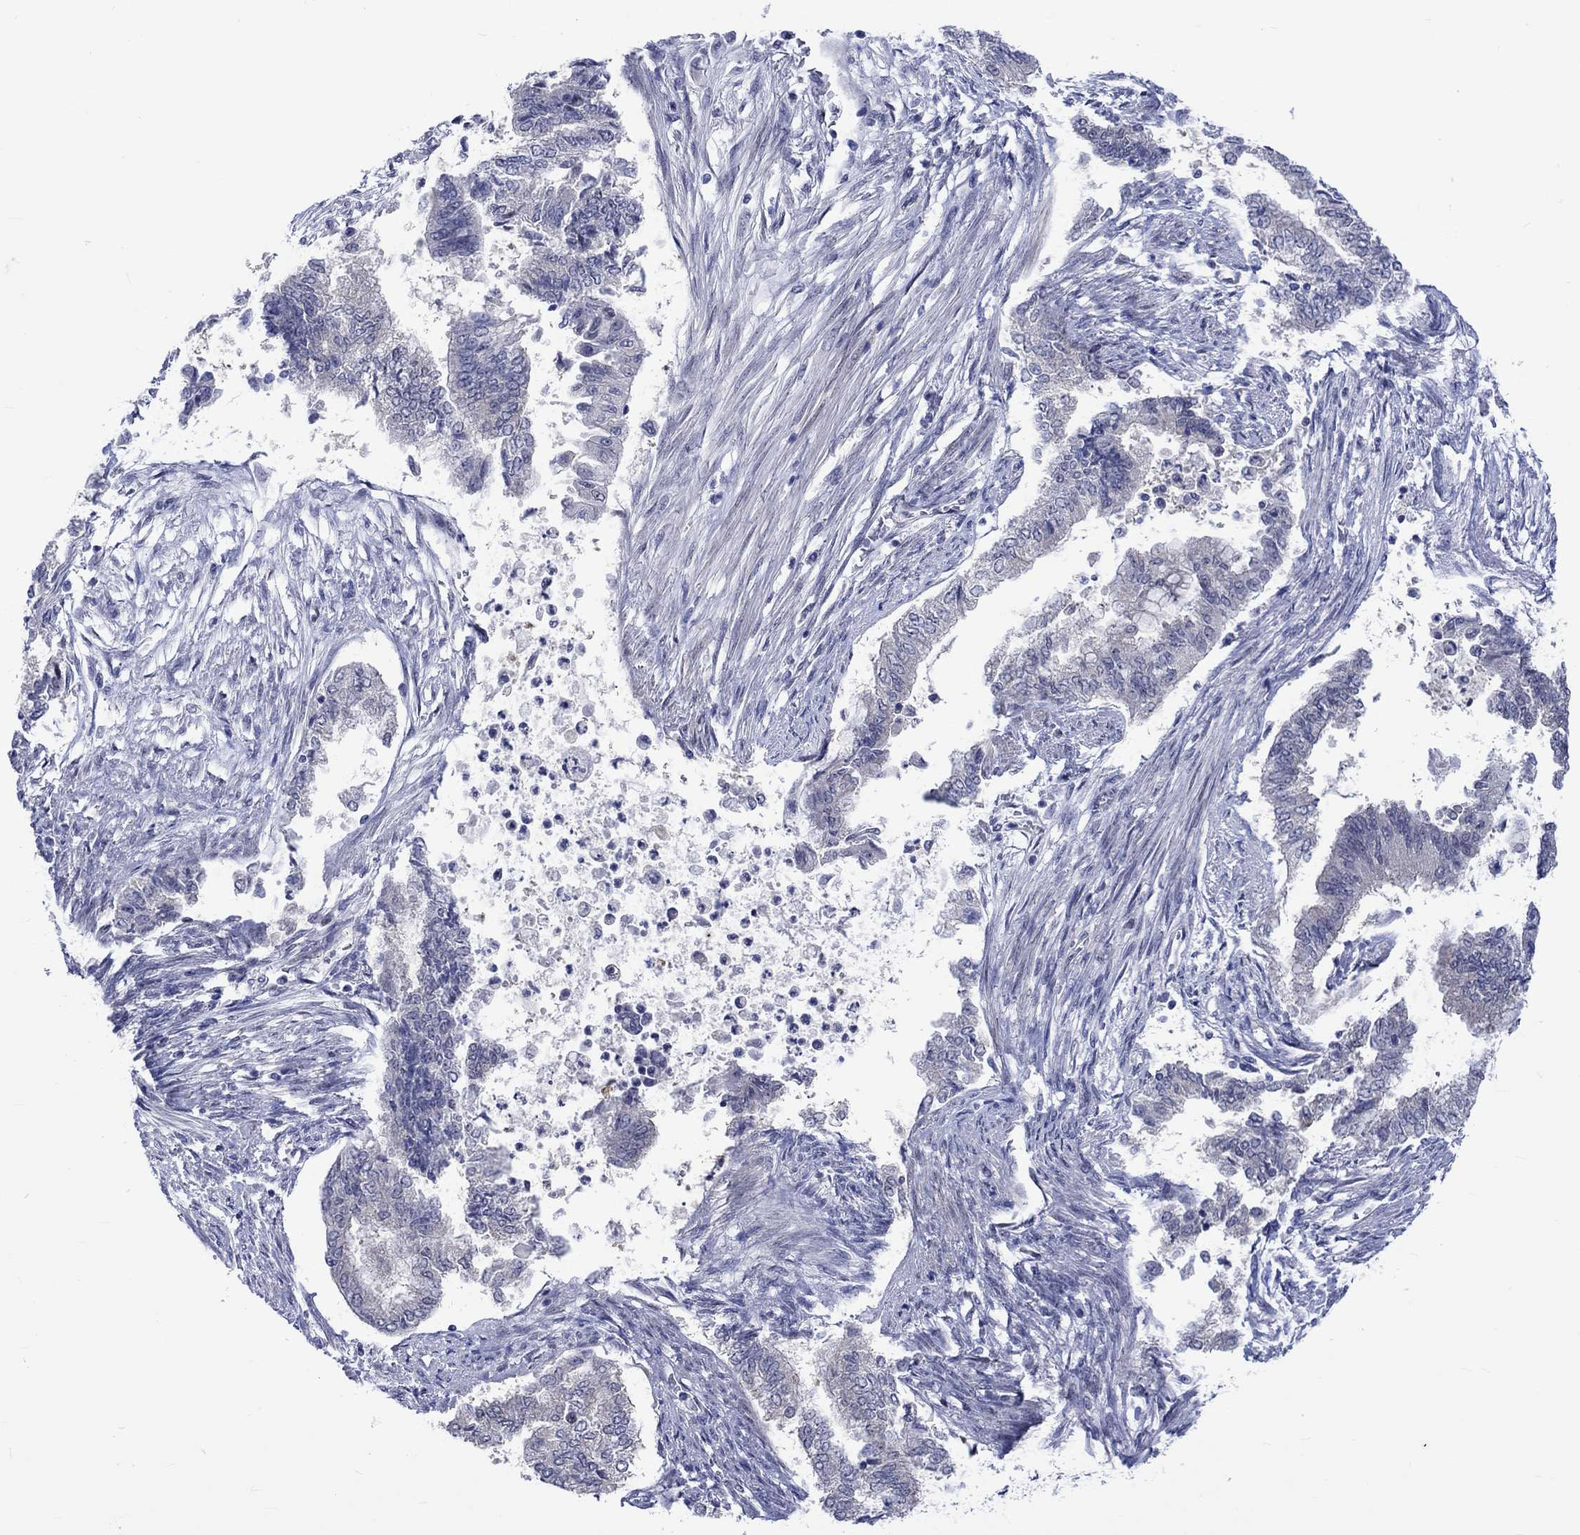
{"staining": {"intensity": "negative", "quantity": "none", "location": "none"}, "tissue": "endometrial cancer", "cell_type": "Tumor cells", "image_type": "cancer", "snomed": [{"axis": "morphology", "description": "Adenocarcinoma, NOS"}, {"axis": "topography", "description": "Endometrium"}], "caption": "Endometrial adenocarcinoma was stained to show a protein in brown. There is no significant expression in tumor cells. The staining is performed using DAB (3,3'-diaminobenzidine) brown chromogen with nuclei counter-stained in using hematoxylin.", "gene": "E2F8", "patient": {"sex": "female", "age": 65}}